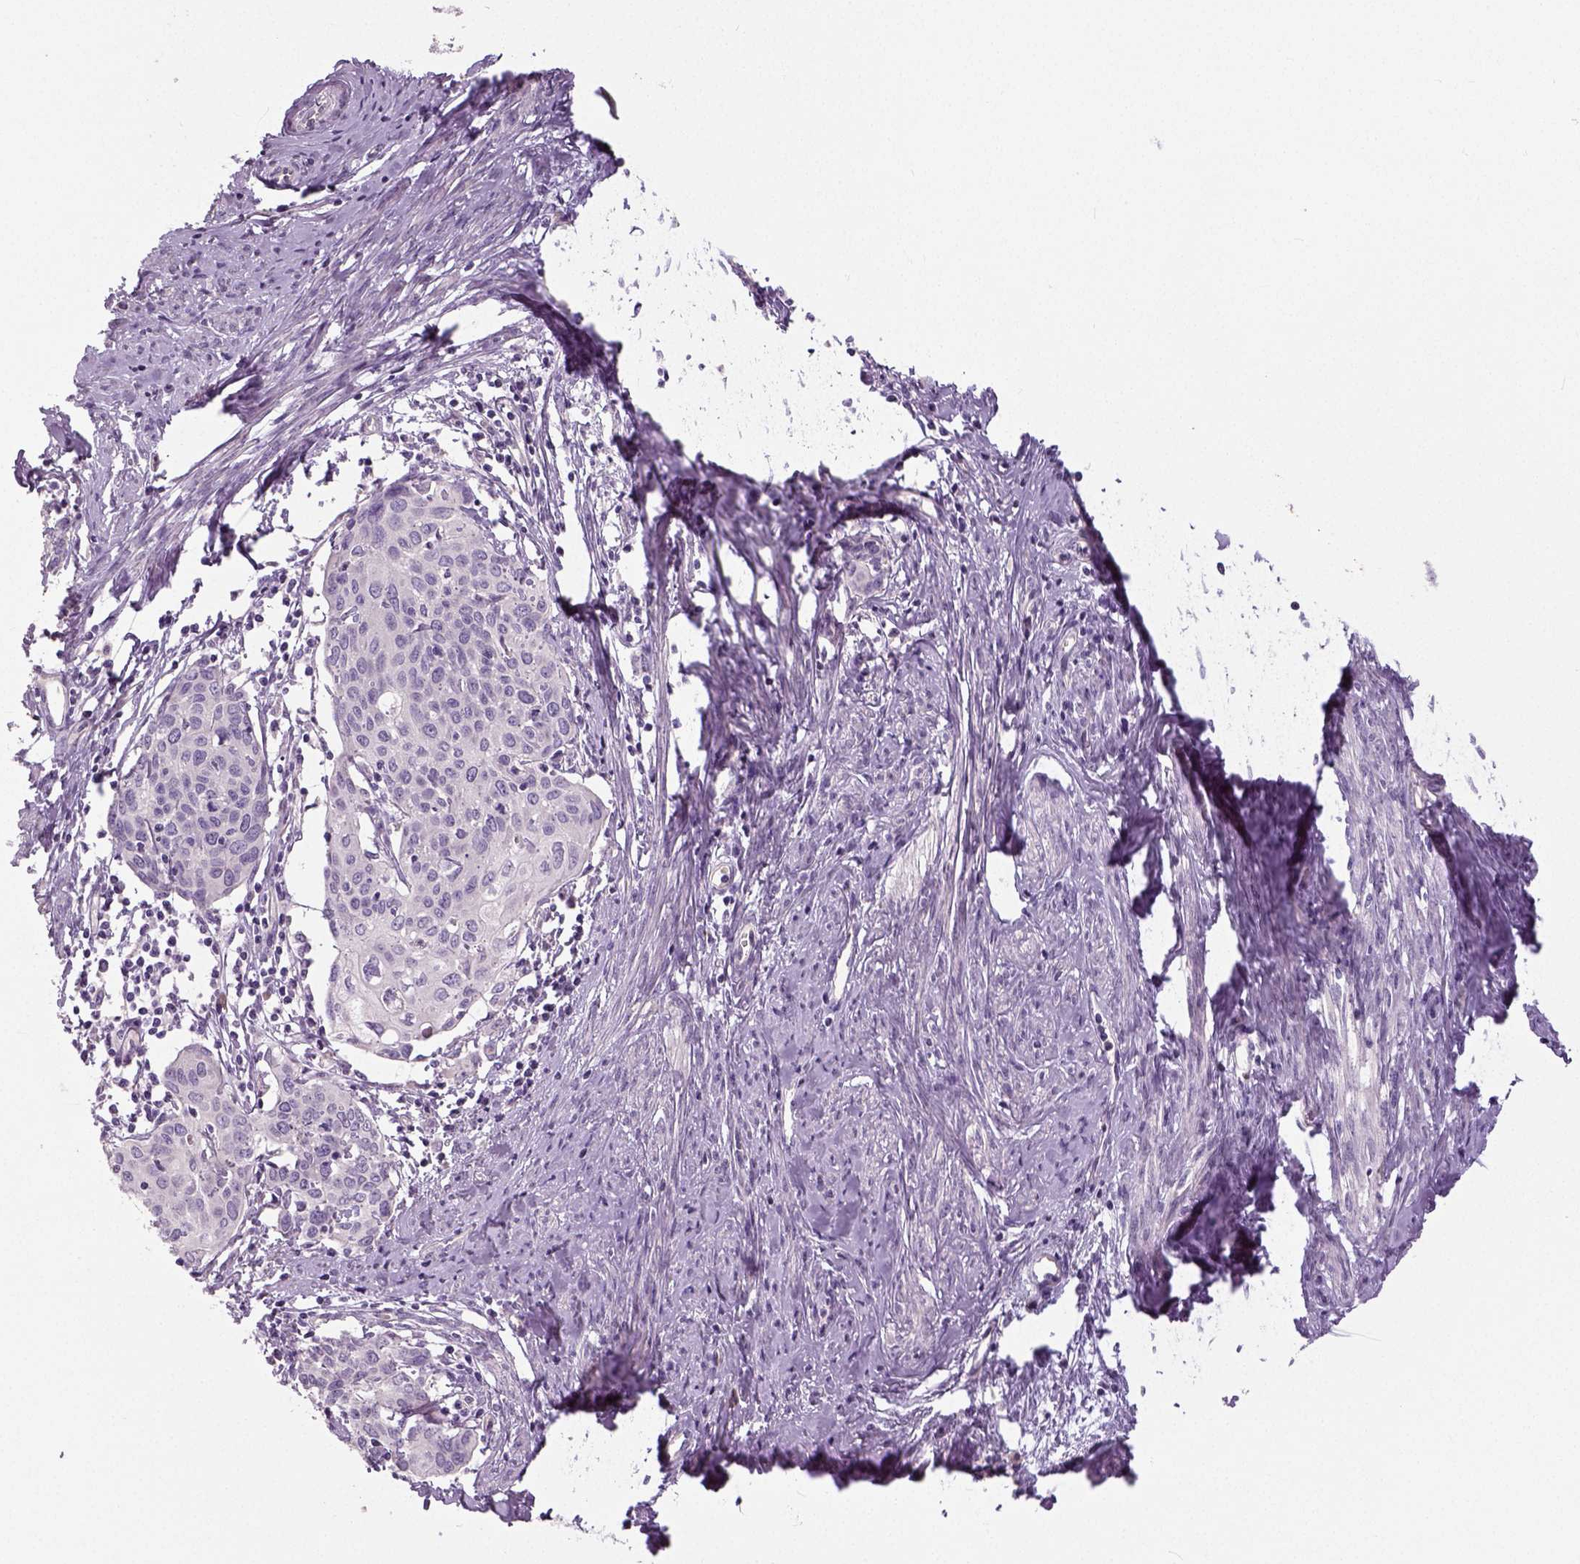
{"staining": {"intensity": "negative", "quantity": "none", "location": "none"}, "tissue": "cervical cancer", "cell_type": "Tumor cells", "image_type": "cancer", "snomed": [{"axis": "morphology", "description": "Squamous cell carcinoma, NOS"}, {"axis": "topography", "description": "Cervix"}], "caption": "The immunohistochemistry histopathology image has no significant expression in tumor cells of cervical cancer tissue.", "gene": "NECAB1", "patient": {"sex": "female", "age": 62}}